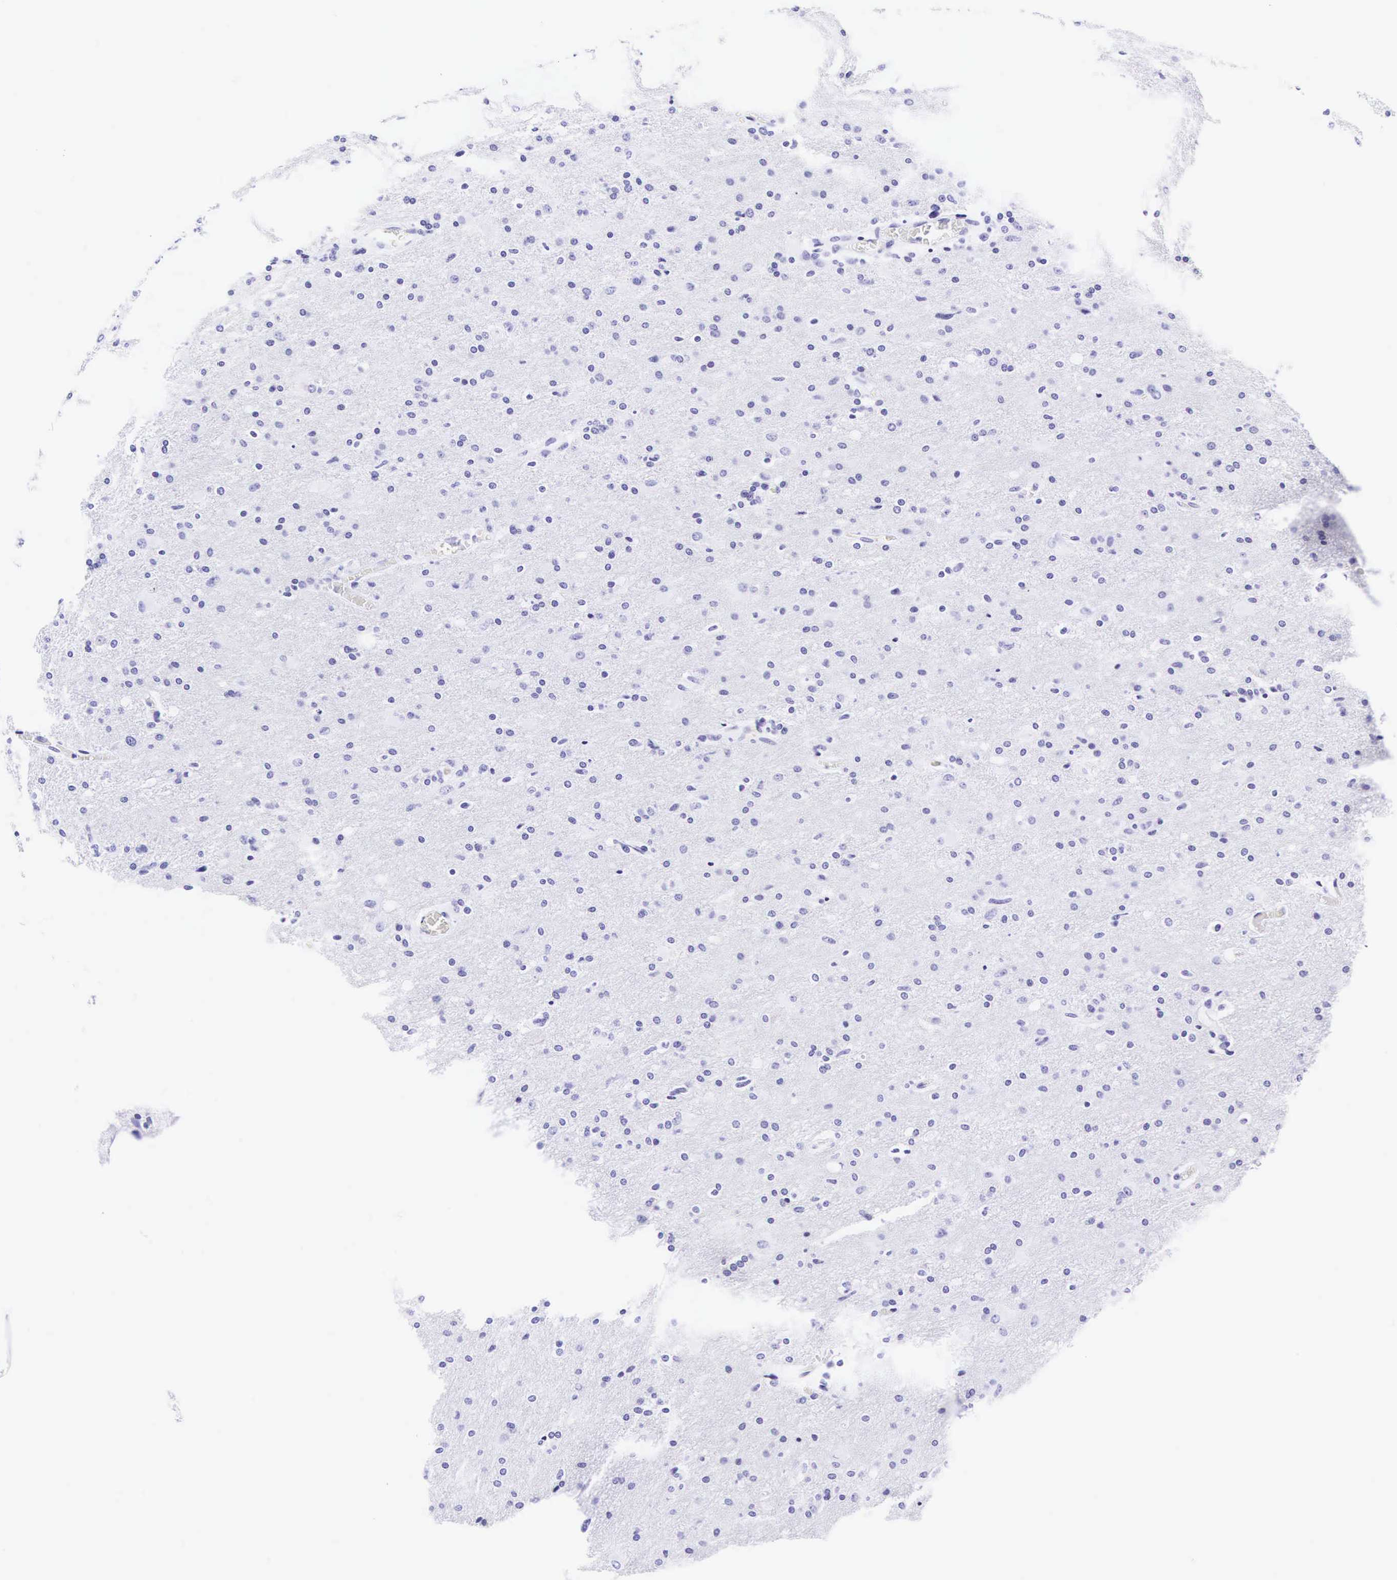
{"staining": {"intensity": "negative", "quantity": "none", "location": "none"}, "tissue": "glioma", "cell_type": "Tumor cells", "image_type": "cancer", "snomed": [{"axis": "morphology", "description": "Glioma, malignant, High grade"}, {"axis": "topography", "description": "Brain"}], "caption": "This is an immunohistochemistry (IHC) image of human glioma. There is no staining in tumor cells.", "gene": "KRT18", "patient": {"sex": "male", "age": 68}}